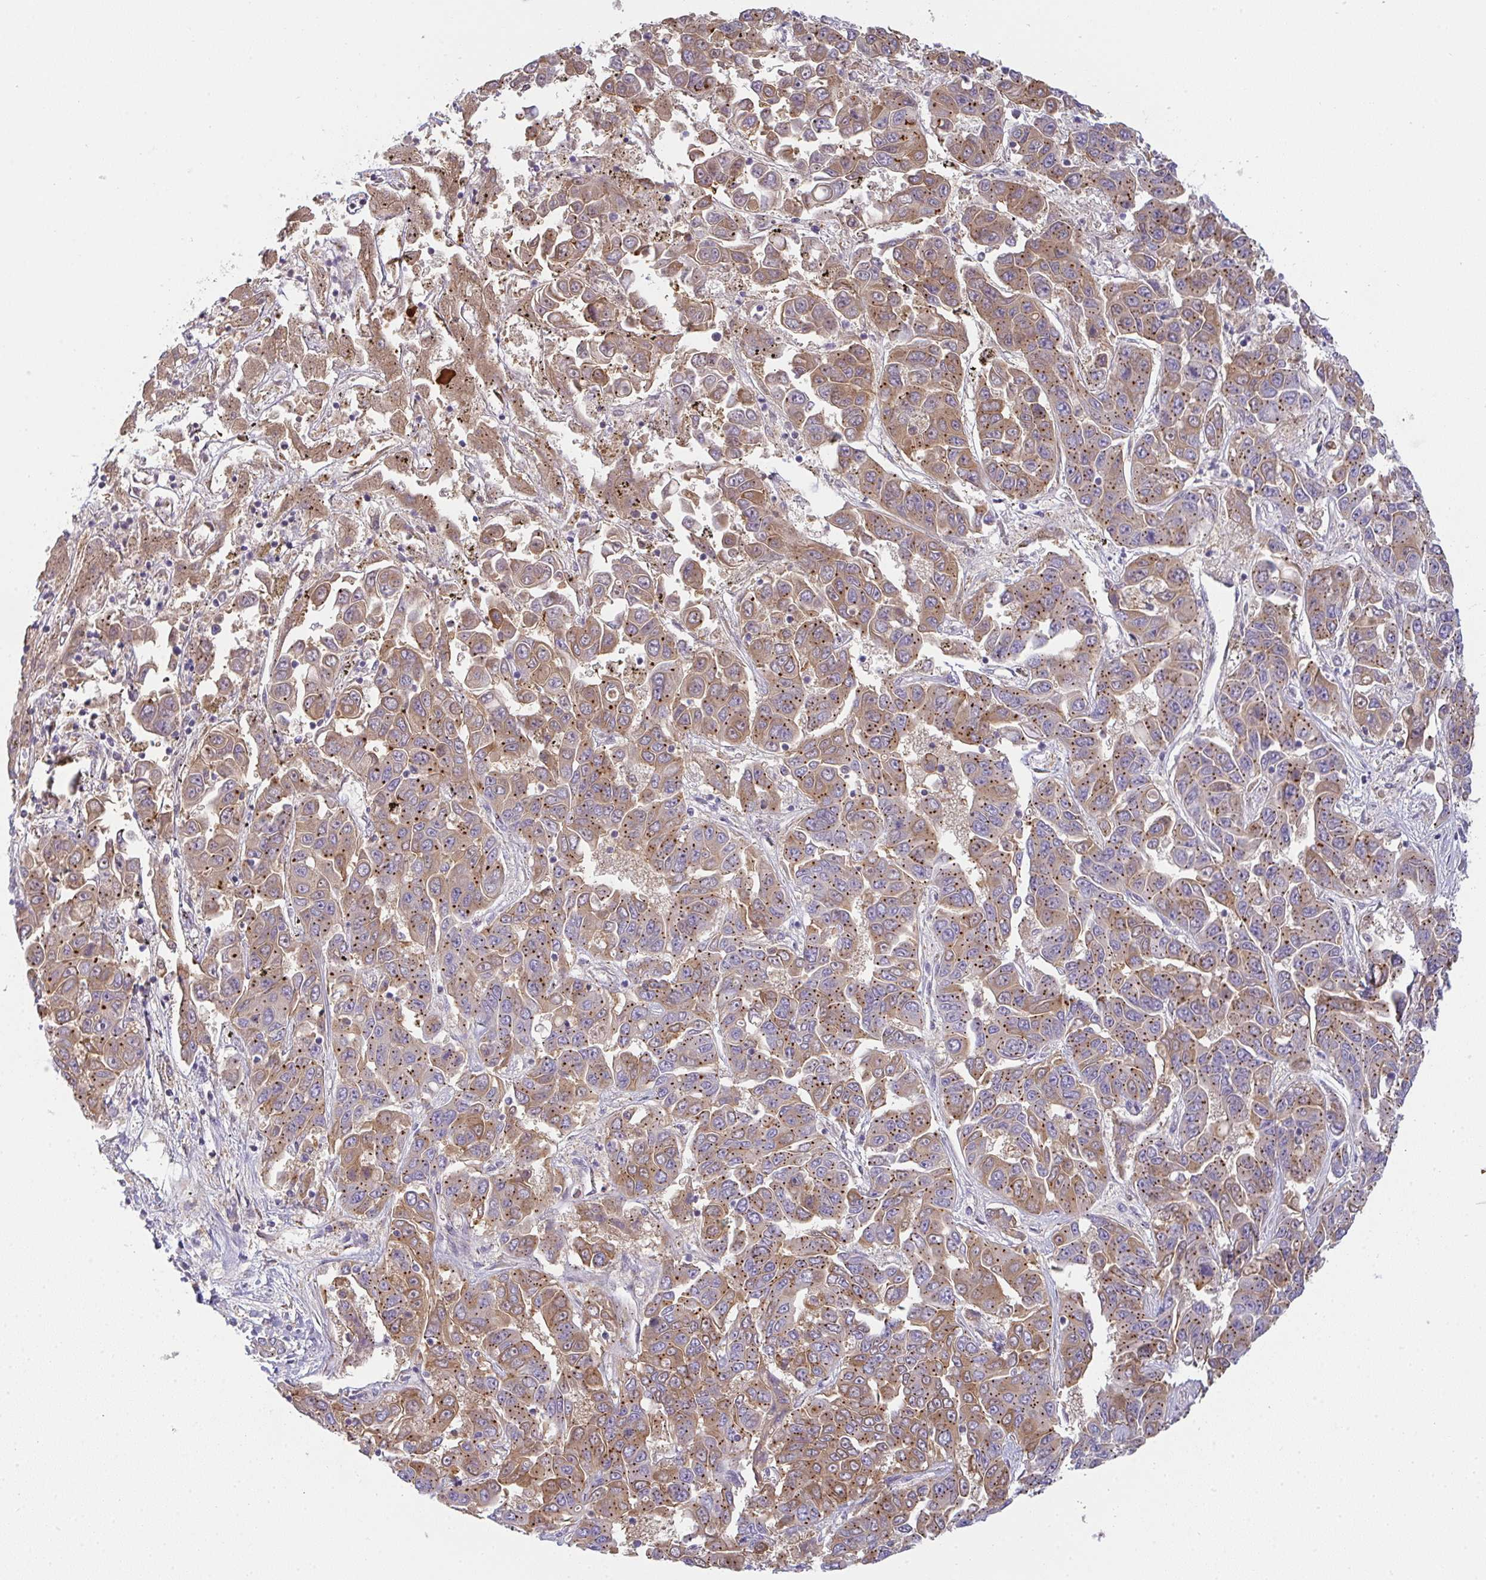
{"staining": {"intensity": "moderate", "quantity": ">75%", "location": "cytoplasmic/membranous"}, "tissue": "liver cancer", "cell_type": "Tumor cells", "image_type": "cancer", "snomed": [{"axis": "morphology", "description": "Cholangiocarcinoma"}, {"axis": "topography", "description": "Liver"}], "caption": "DAB (3,3'-diaminobenzidine) immunohistochemical staining of cholangiocarcinoma (liver) exhibits moderate cytoplasmic/membranous protein expression in about >75% of tumor cells. The protein of interest is shown in brown color, while the nuclei are stained blue.", "gene": "SNX5", "patient": {"sex": "female", "age": 52}}